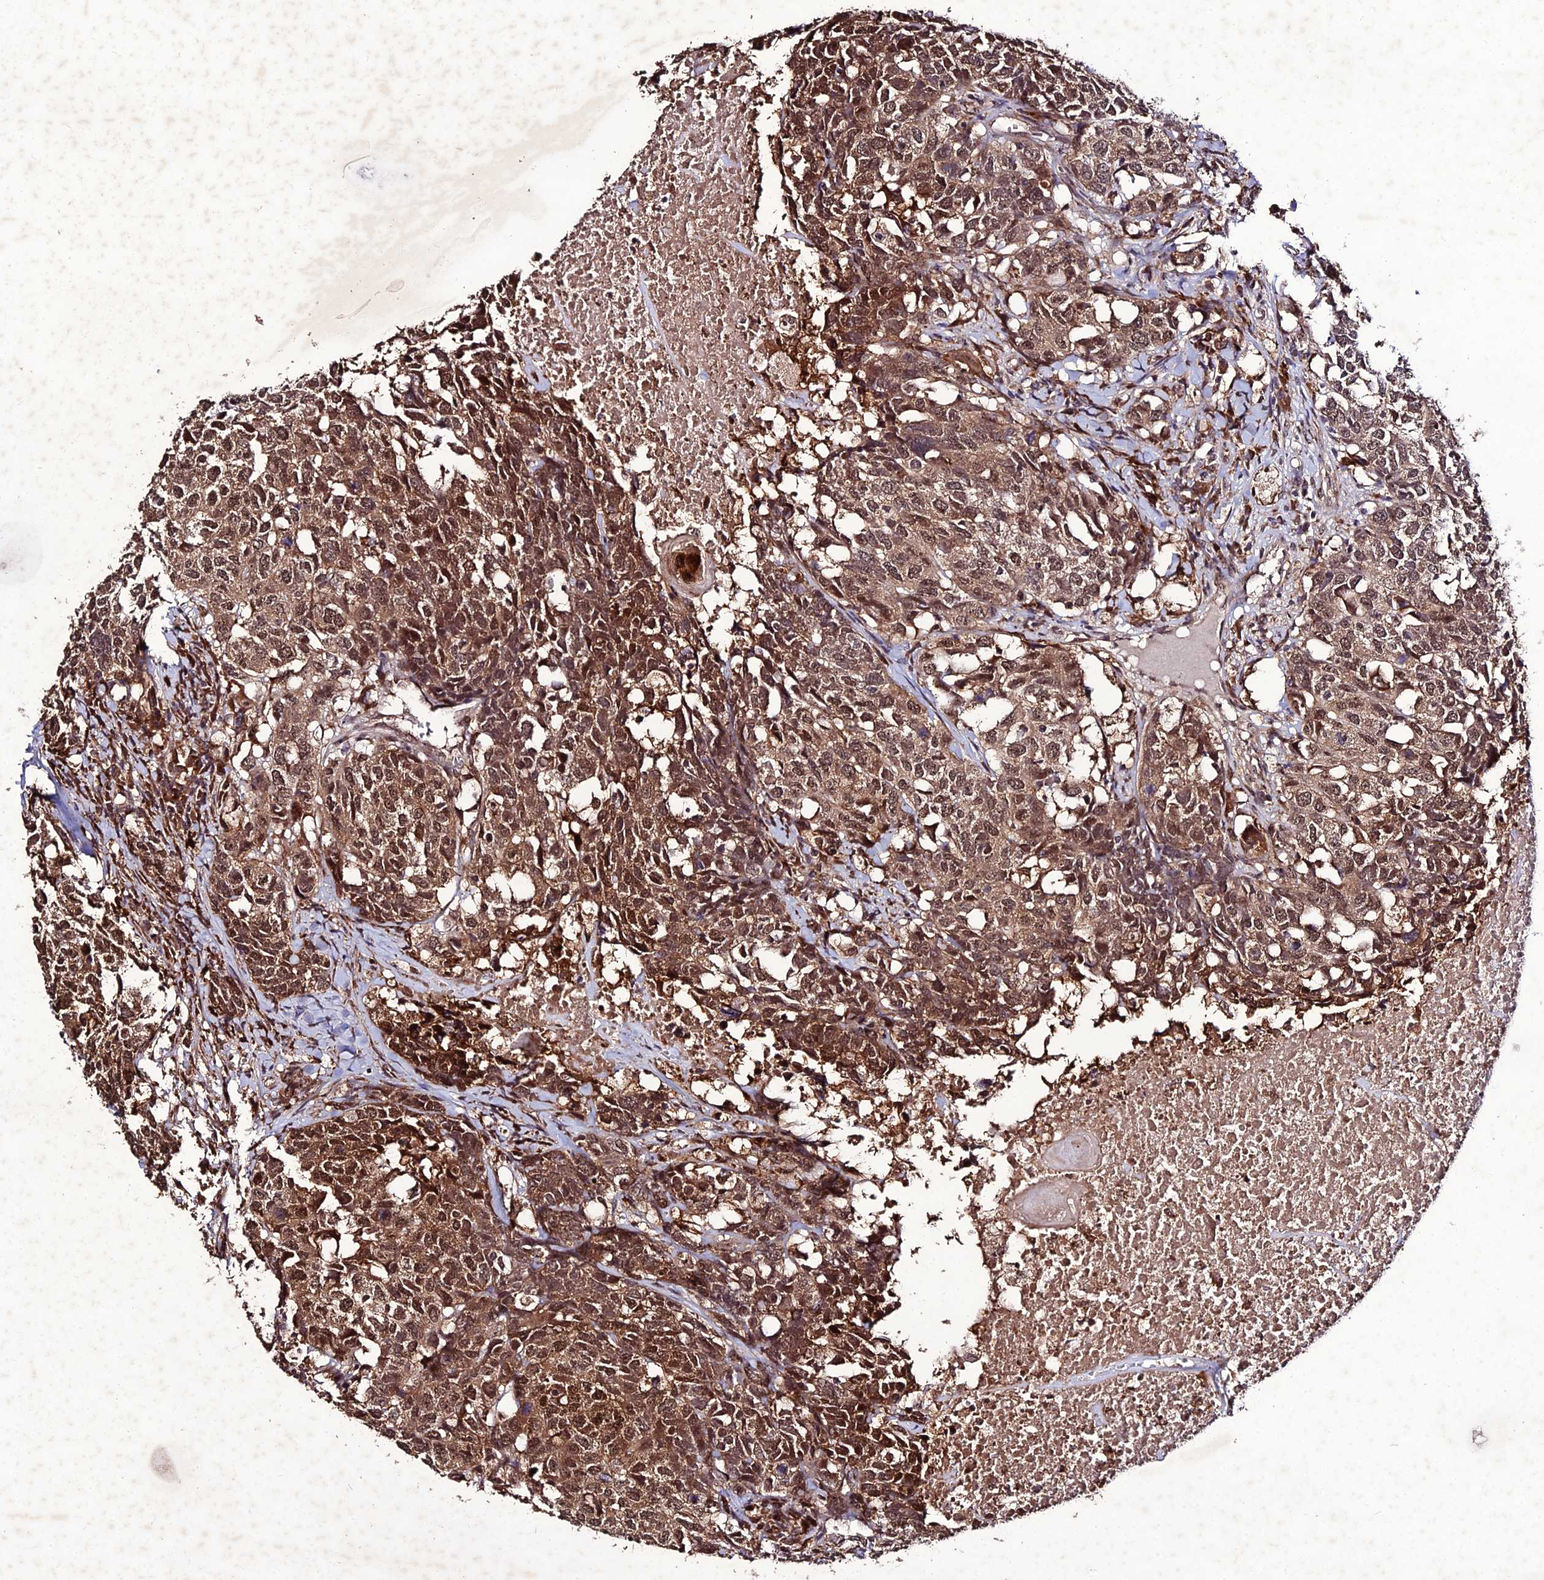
{"staining": {"intensity": "moderate", "quantity": ">75%", "location": "cytoplasmic/membranous,nuclear"}, "tissue": "head and neck cancer", "cell_type": "Tumor cells", "image_type": "cancer", "snomed": [{"axis": "morphology", "description": "Squamous cell carcinoma, NOS"}, {"axis": "topography", "description": "Head-Neck"}], "caption": "Human head and neck cancer stained for a protein (brown) reveals moderate cytoplasmic/membranous and nuclear positive expression in about >75% of tumor cells.", "gene": "ZNF766", "patient": {"sex": "male", "age": 66}}